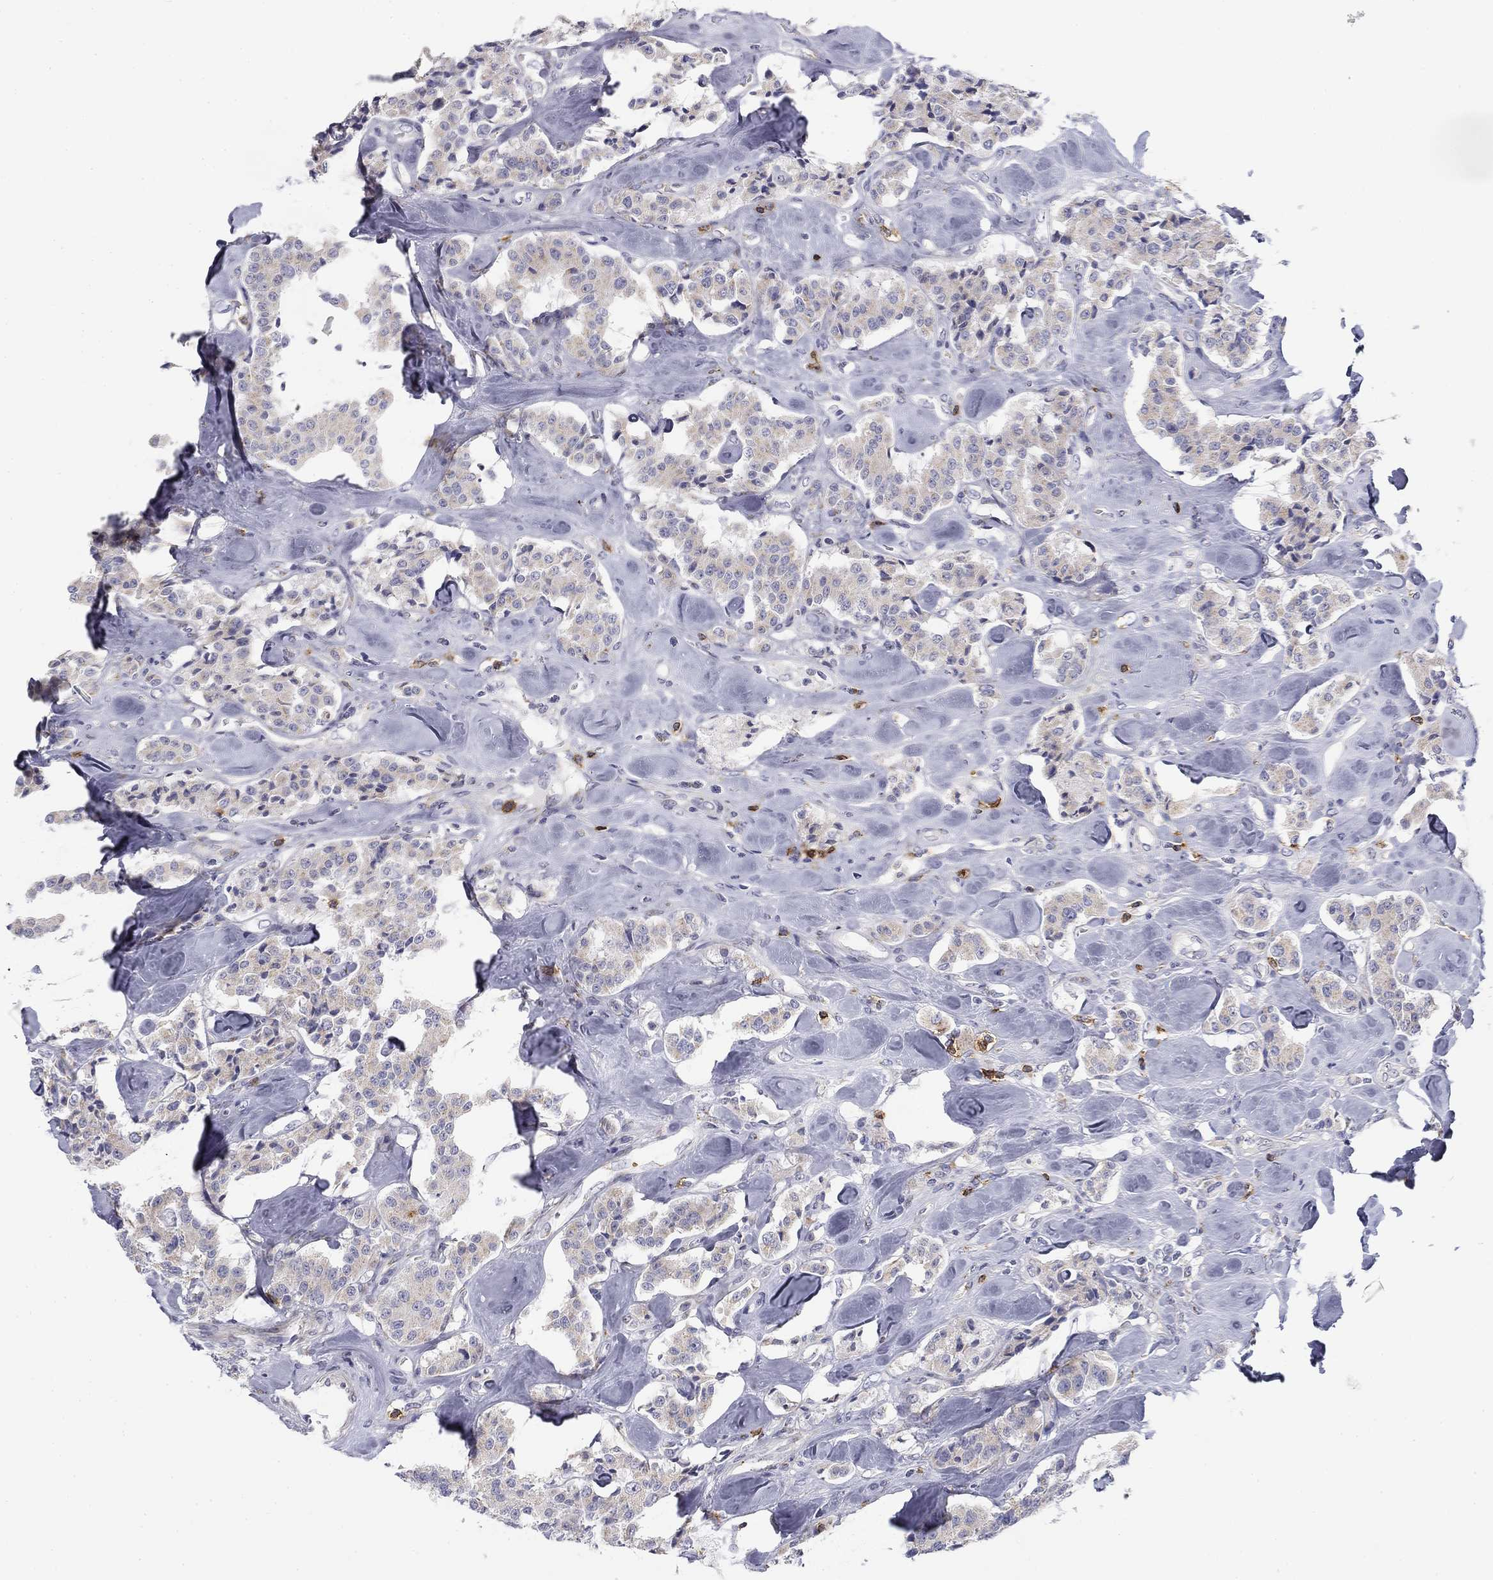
{"staining": {"intensity": "negative", "quantity": "none", "location": "none"}, "tissue": "carcinoid", "cell_type": "Tumor cells", "image_type": "cancer", "snomed": [{"axis": "morphology", "description": "Carcinoid, malignant, NOS"}, {"axis": "topography", "description": "Pancreas"}], "caption": "A high-resolution histopathology image shows immunohistochemistry (IHC) staining of malignant carcinoid, which exhibits no significant staining in tumor cells.", "gene": "TRAT1", "patient": {"sex": "male", "age": 41}}